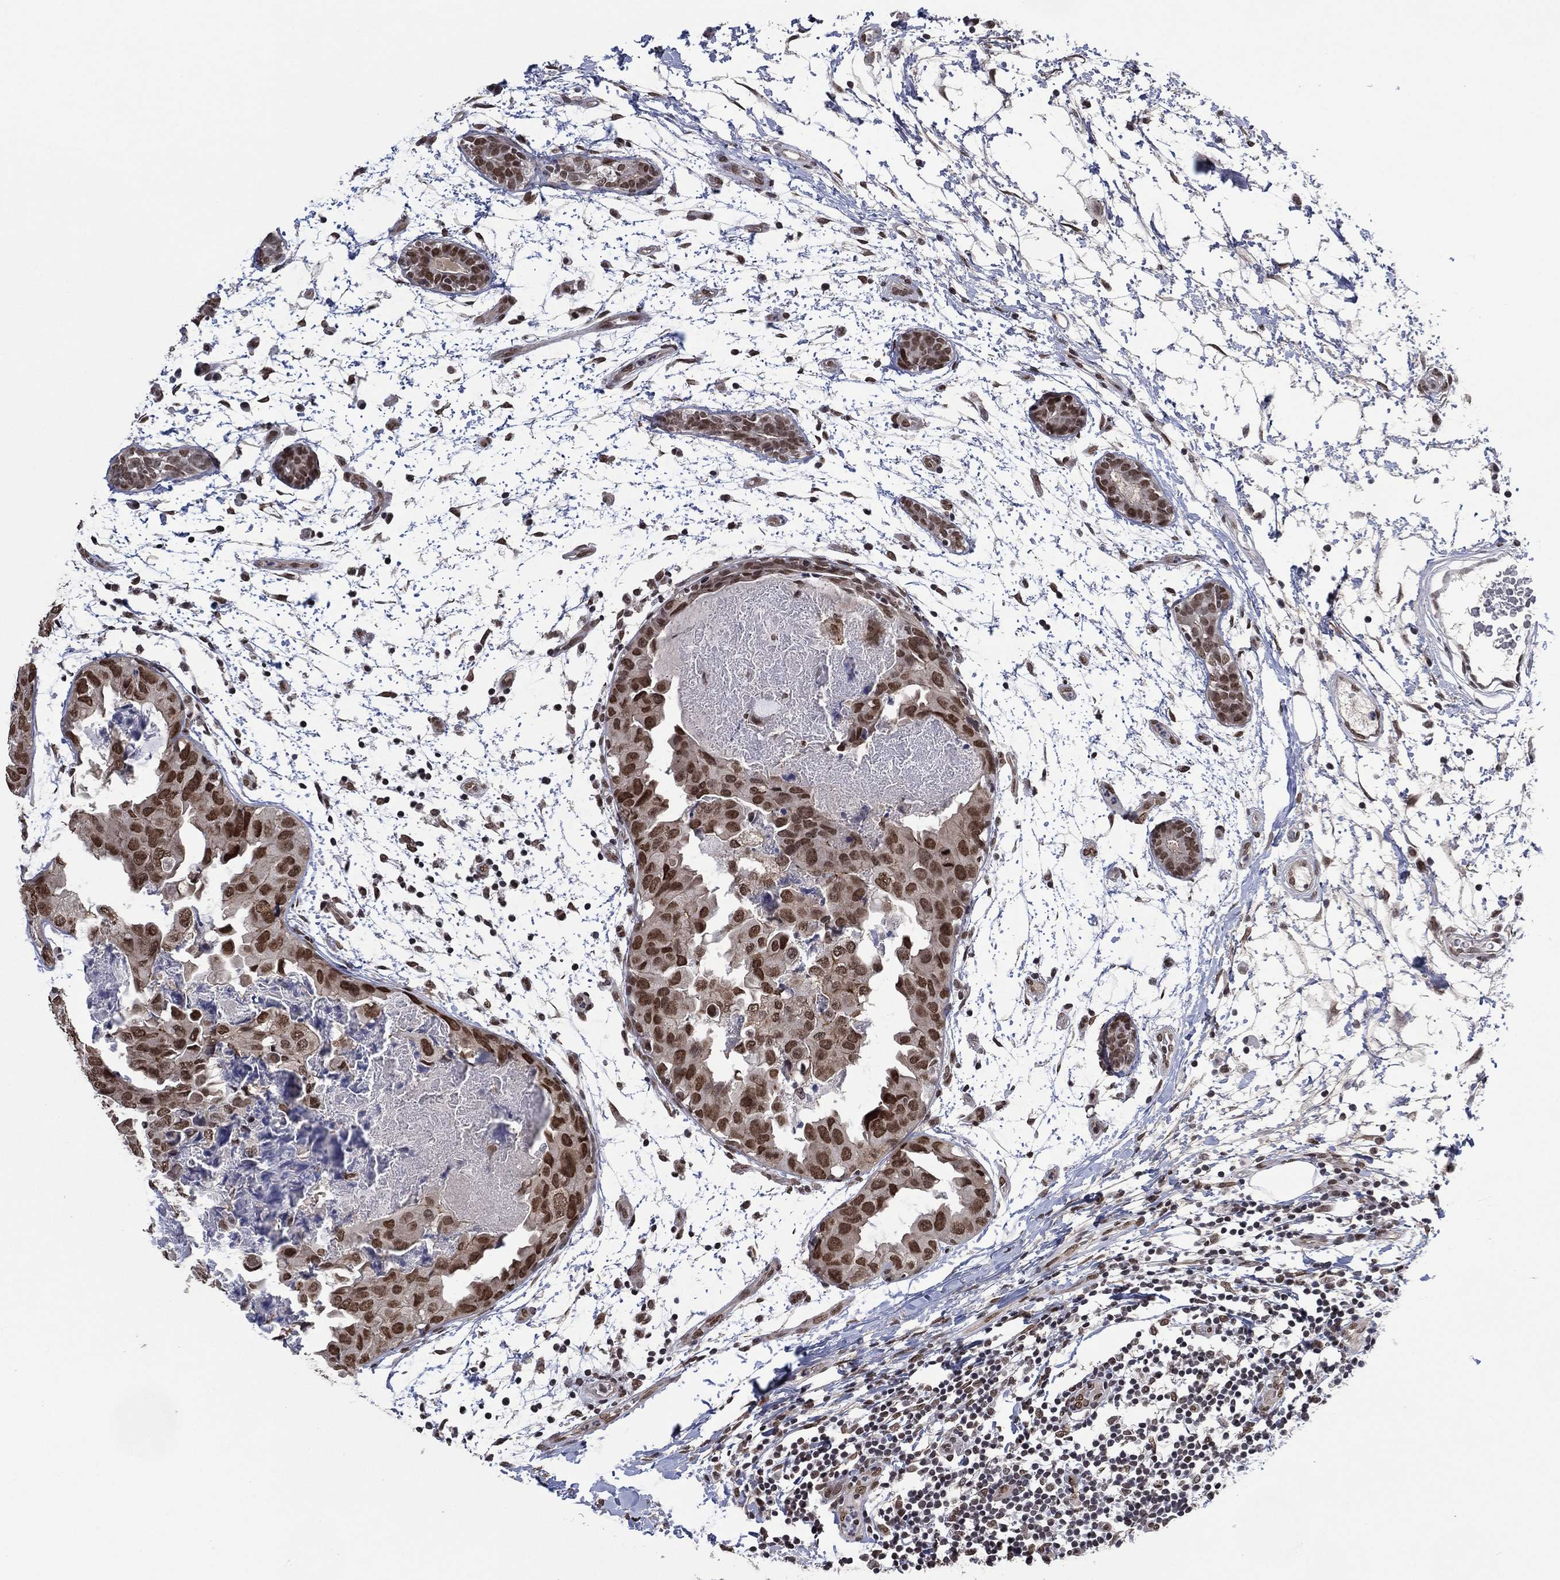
{"staining": {"intensity": "moderate", "quantity": ">75%", "location": "nuclear"}, "tissue": "breast cancer", "cell_type": "Tumor cells", "image_type": "cancer", "snomed": [{"axis": "morphology", "description": "Normal tissue, NOS"}, {"axis": "morphology", "description": "Duct carcinoma"}, {"axis": "topography", "description": "Breast"}], "caption": "Moderate nuclear positivity is present in approximately >75% of tumor cells in infiltrating ductal carcinoma (breast). (DAB IHC with brightfield microscopy, high magnification).", "gene": "EHMT1", "patient": {"sex": "female", "age": 40}}